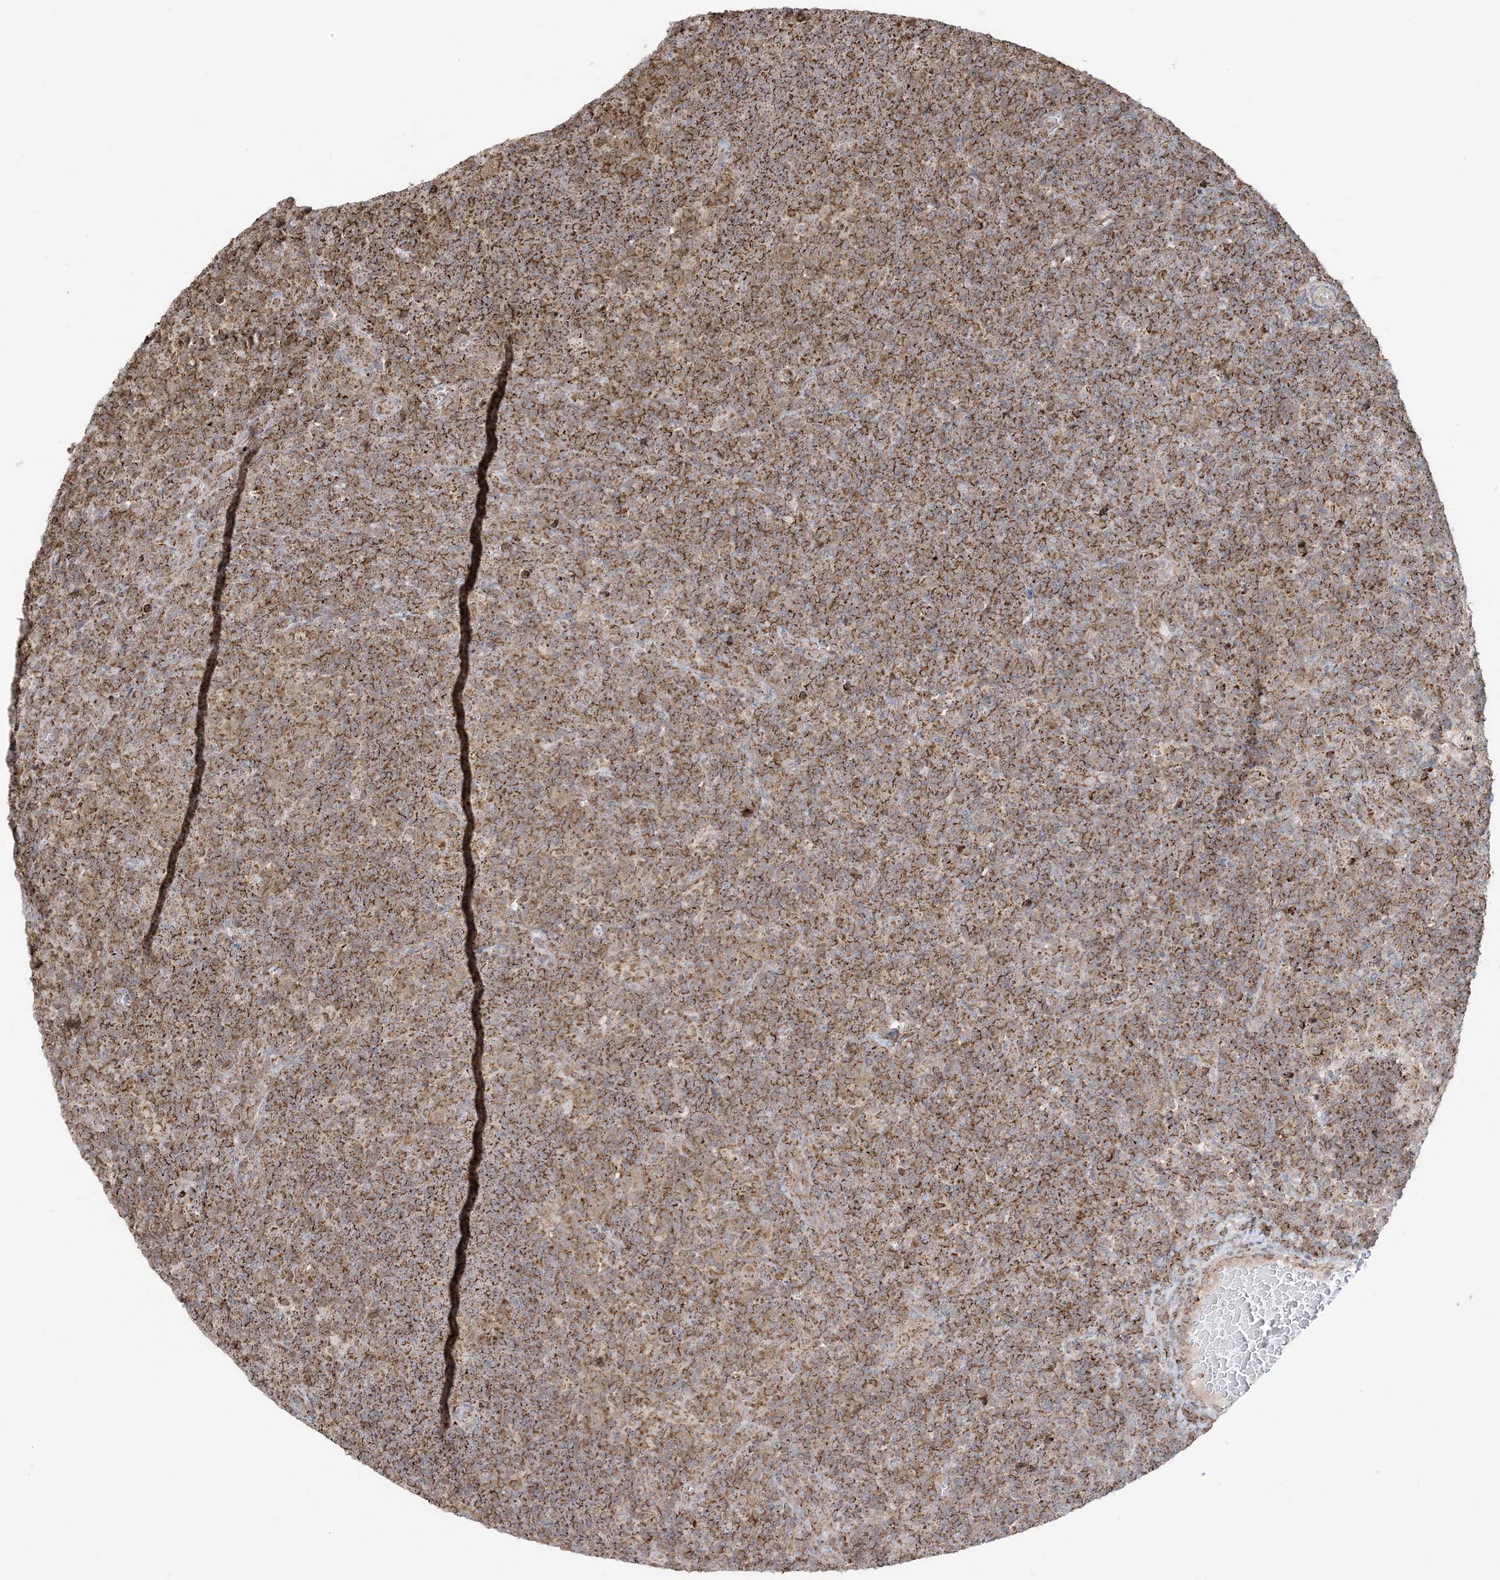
{"staining": {"intensity": "moderate", "quantity": "25%-75%", "location": "cytoplasmic/membranous,nuclear"}, "tissue": "lymphoma", "cell_type": "Tumor cells", "image_type": "cancer", "snomed": [{"axis": "morphology", "description": "Hodgkin's disease, NOS"}, {"axis": "topography", "description": "Lymph node"}], "caption": "Lymphoma stained with DAB immunohistochemistry displays medium levels of moderate cytoplasmic/membranous and nuclear expression in approximately 25%-75% of tumor cells.", "gene": "MAPKBP1", "patient": {"sex": "female", "age": 57}}